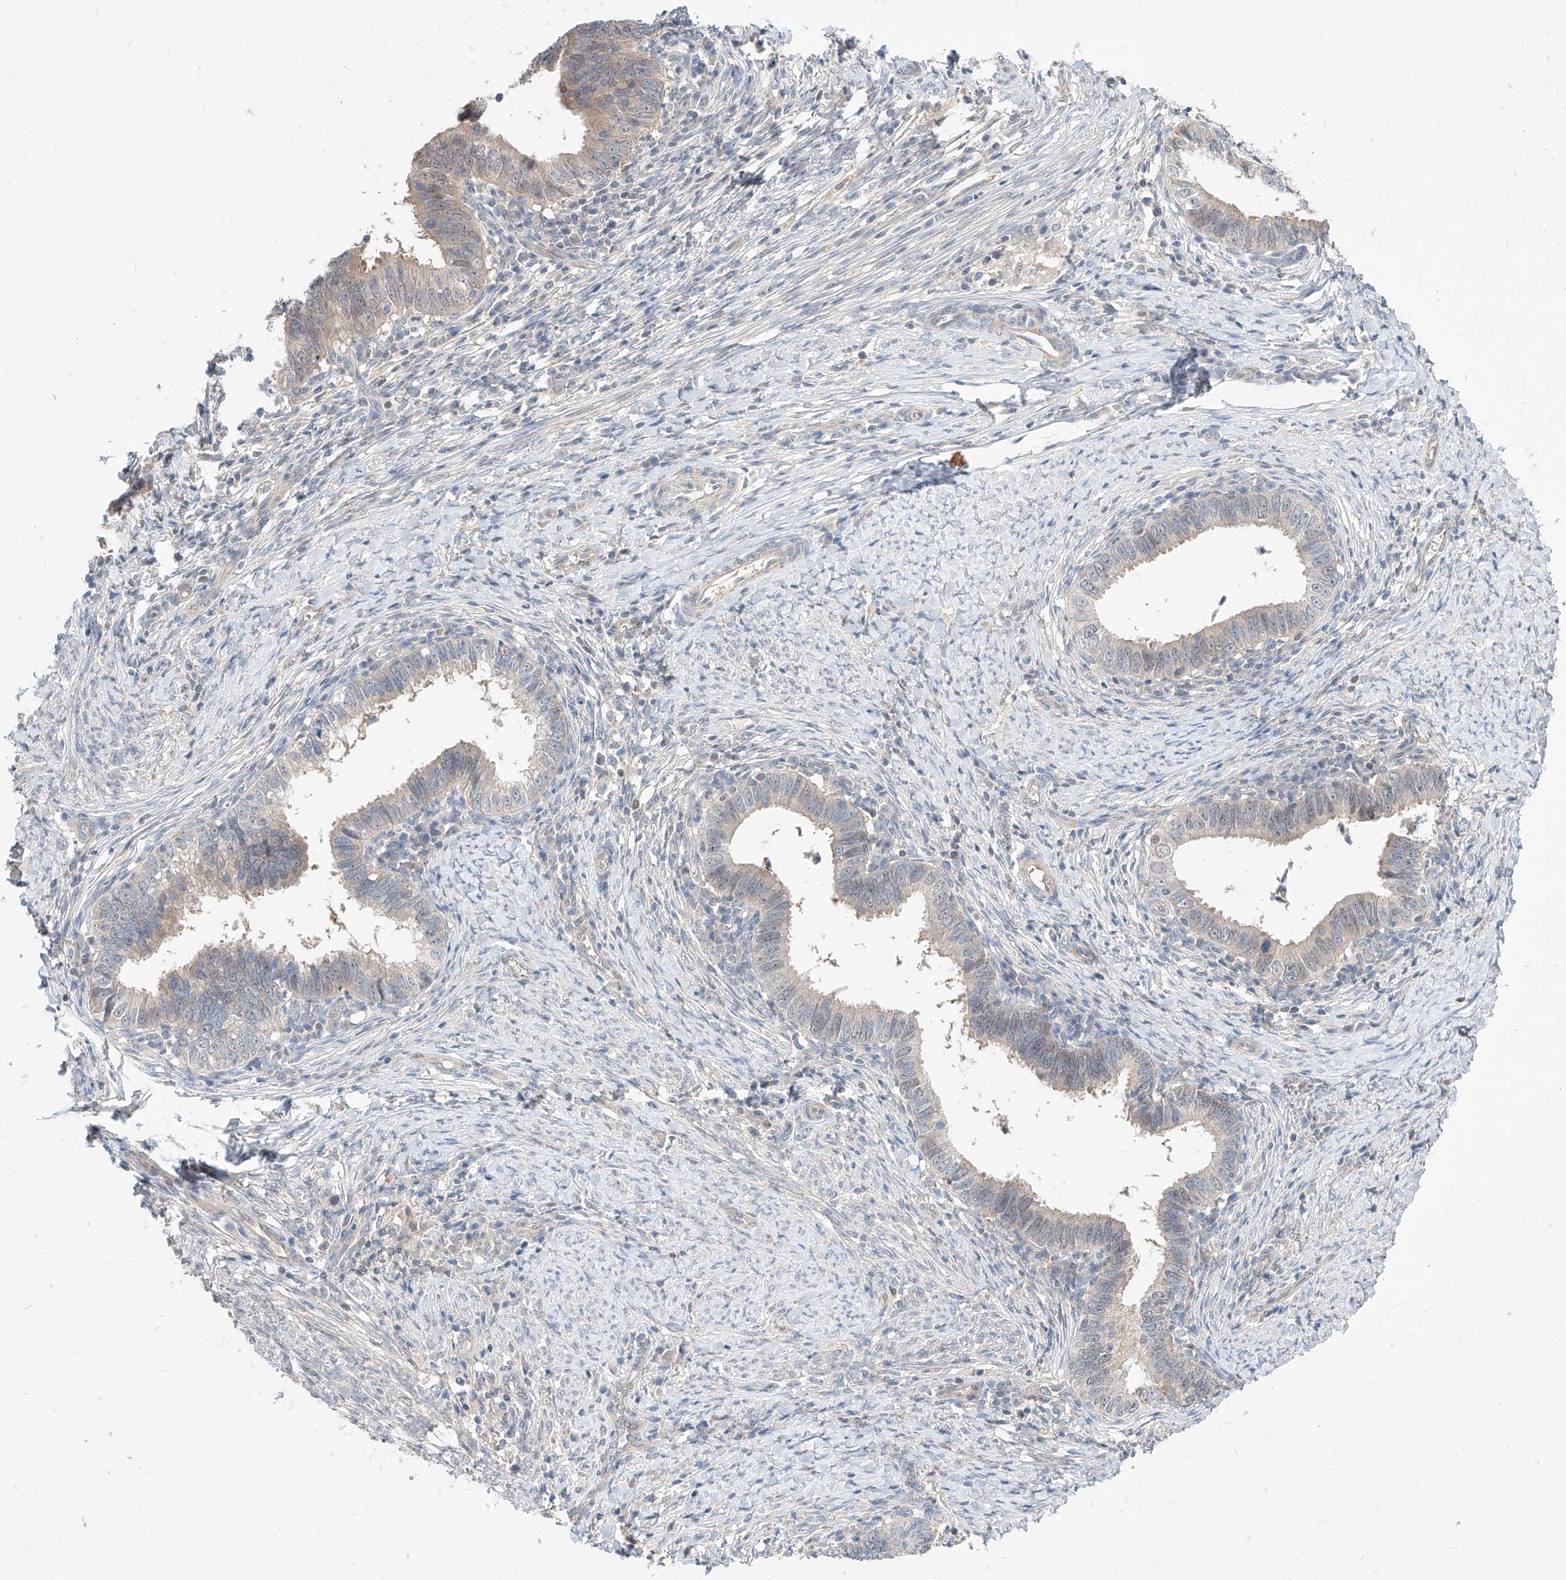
{"staining": {"intensity": "negative", "quantity": "none", "location": "none"}, "tissue": "cervical cancer", "cell_type": "Tumor cells", "image_type": "cancer", "snomed": [{"axis": "morphology", "description": "Adenocarcinoma, NOS"}, {"axis": "topography", "description": "Cervix"}], "caption": "This is an IHC micrograph of cervical cancer (adenocarcinoma). There is no staining in tumor cells.", "gene": "TSNAX", "patient": {"sex": "female", "age": 36}}